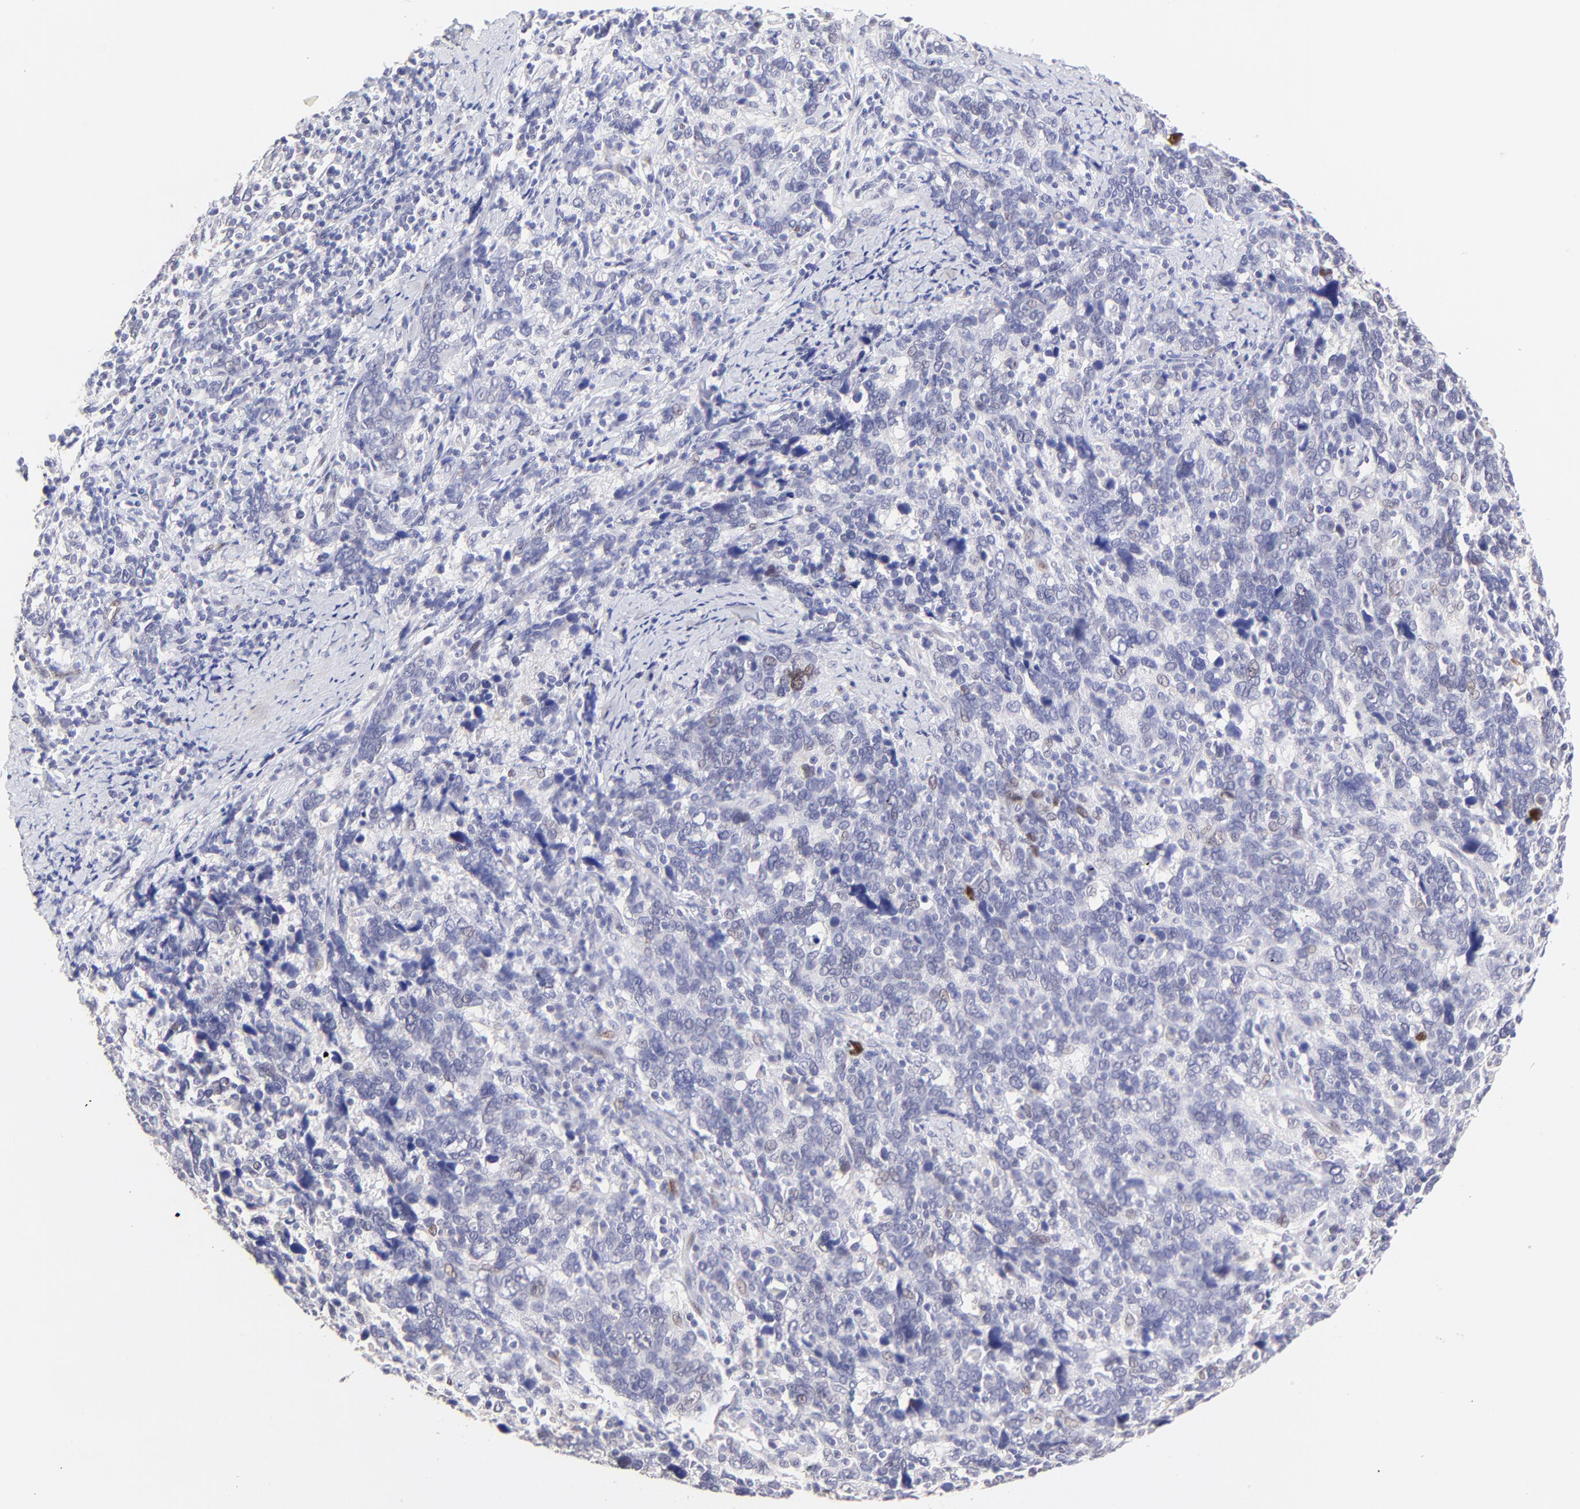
{"staining": {"intensity": "strong", "quantity": "<25%", "location": "nuclear"}, "tissue": "cervical cancer", "cell_type": "Tumor cells", "image_type": "cancer", "snomed": [{"axis": "morphology", "description": "Squamous cell carcinoma, NOS"}, {"axis": "topography", "description": "Cervix"}], "caption": "Human cervical squamous cell carcinoma stained with a brown dye reveals strong nuclear positive staining in approximately <25% of tumor cells.", "gene": "KLF4", "patient": {"sex": "female", "age": 41}}